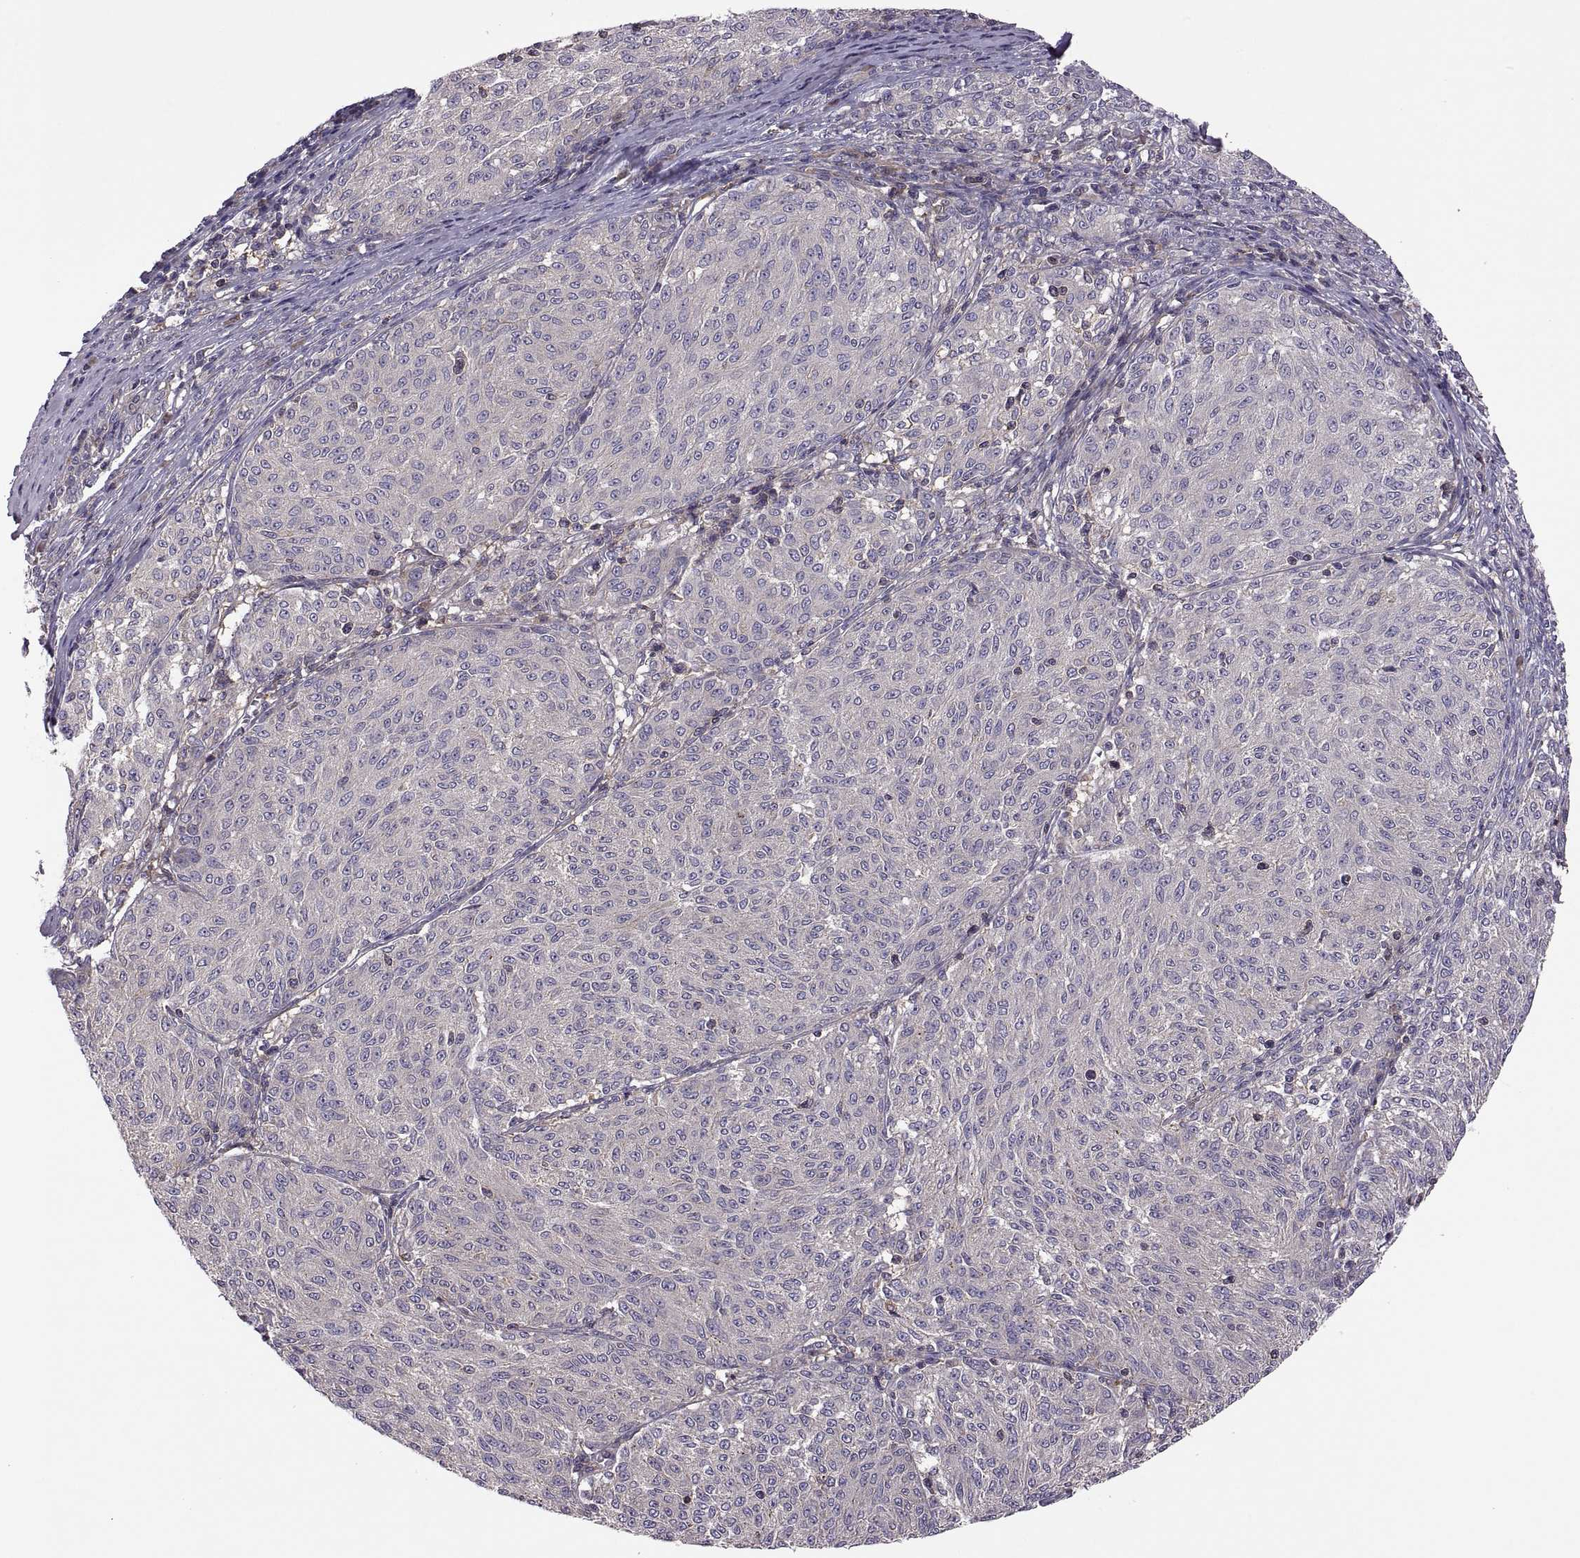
{"staining": {"intensity": "negative", "quantity": "none", "location": "none"}, "tissue": "melanoma", "cell_type": "Tumor cells", "image_type": "cancer", "snomed": [{"axis": "morphology", "description": "Malignant melanoma, NOS"}, {"axis": "topography", "description": "Skin"}], "caption": "Immunohistochemistry photomicrograph of malignant melanoma stained for a protein (brown), which reveals no positivity in tumor cells. The staining is performed using DAB (3,3'-diaminobenzidine) brown chromogen with nuclei counter-stained in using hematoxylin.", "gene": "SPATA32", "patient": {"sex": "female", "age": 72}}